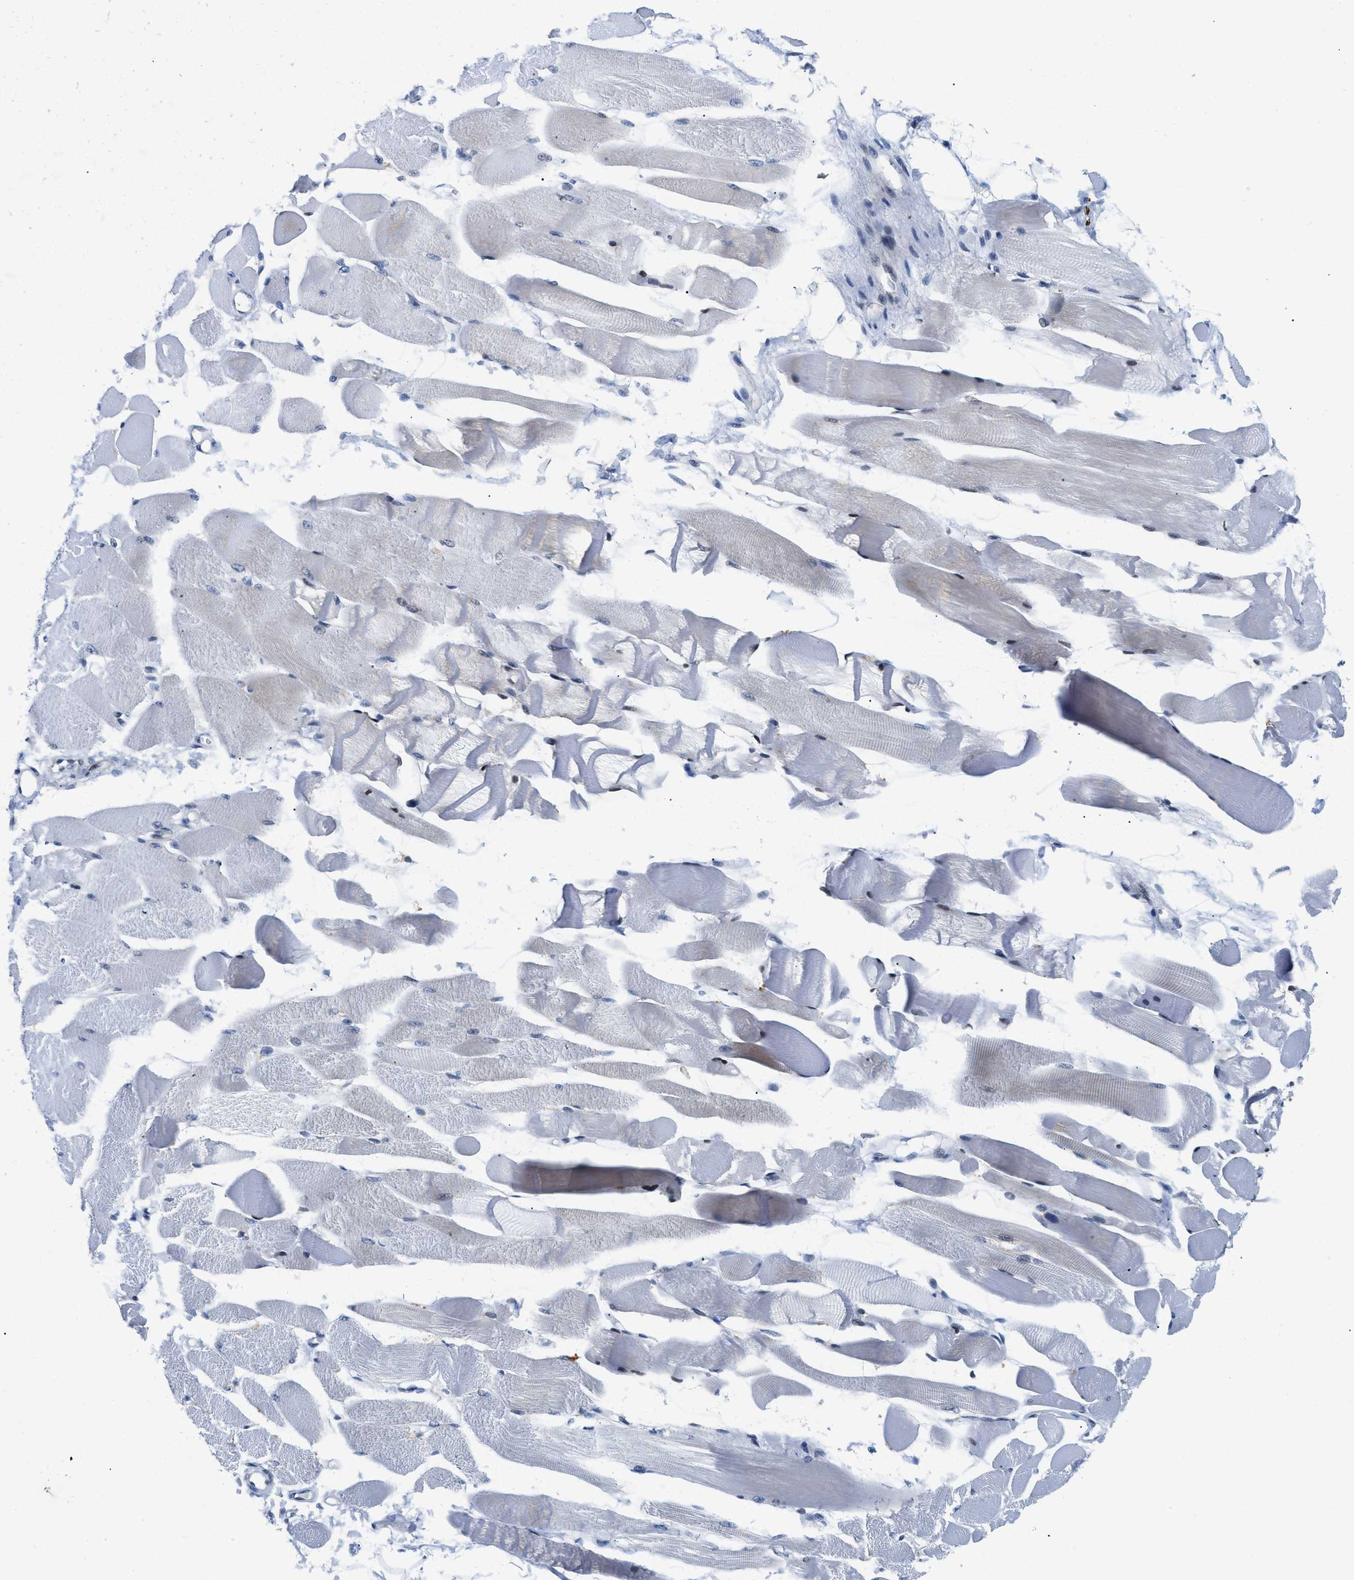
{"staining": {"intensity": "negative", "quantity": "none", "location": "none"}, "tissue": "skeletal muscle", "cell_type": "Myocytes", "image_type": "normal", "snomed": [{"axis": "morphology", "description": "Normal tissue, NOS"}, {"axis": "topography", "description": "Skeletal muscle"}, {"axis": "topography", "description": "Peripheral nerve tissue"}], "caption": "A high-resolution photomicrograph shows immunohistochemistry (IHC) staining of unremarkable skeletal muscle, which displays no significant expression in myocytes. The staining is performed using DAB brown chromogen with nuclei counter-stained in using hematoxylin.", "gene": "IKBKE", "patient": {"sex": "female", "age": 84}}